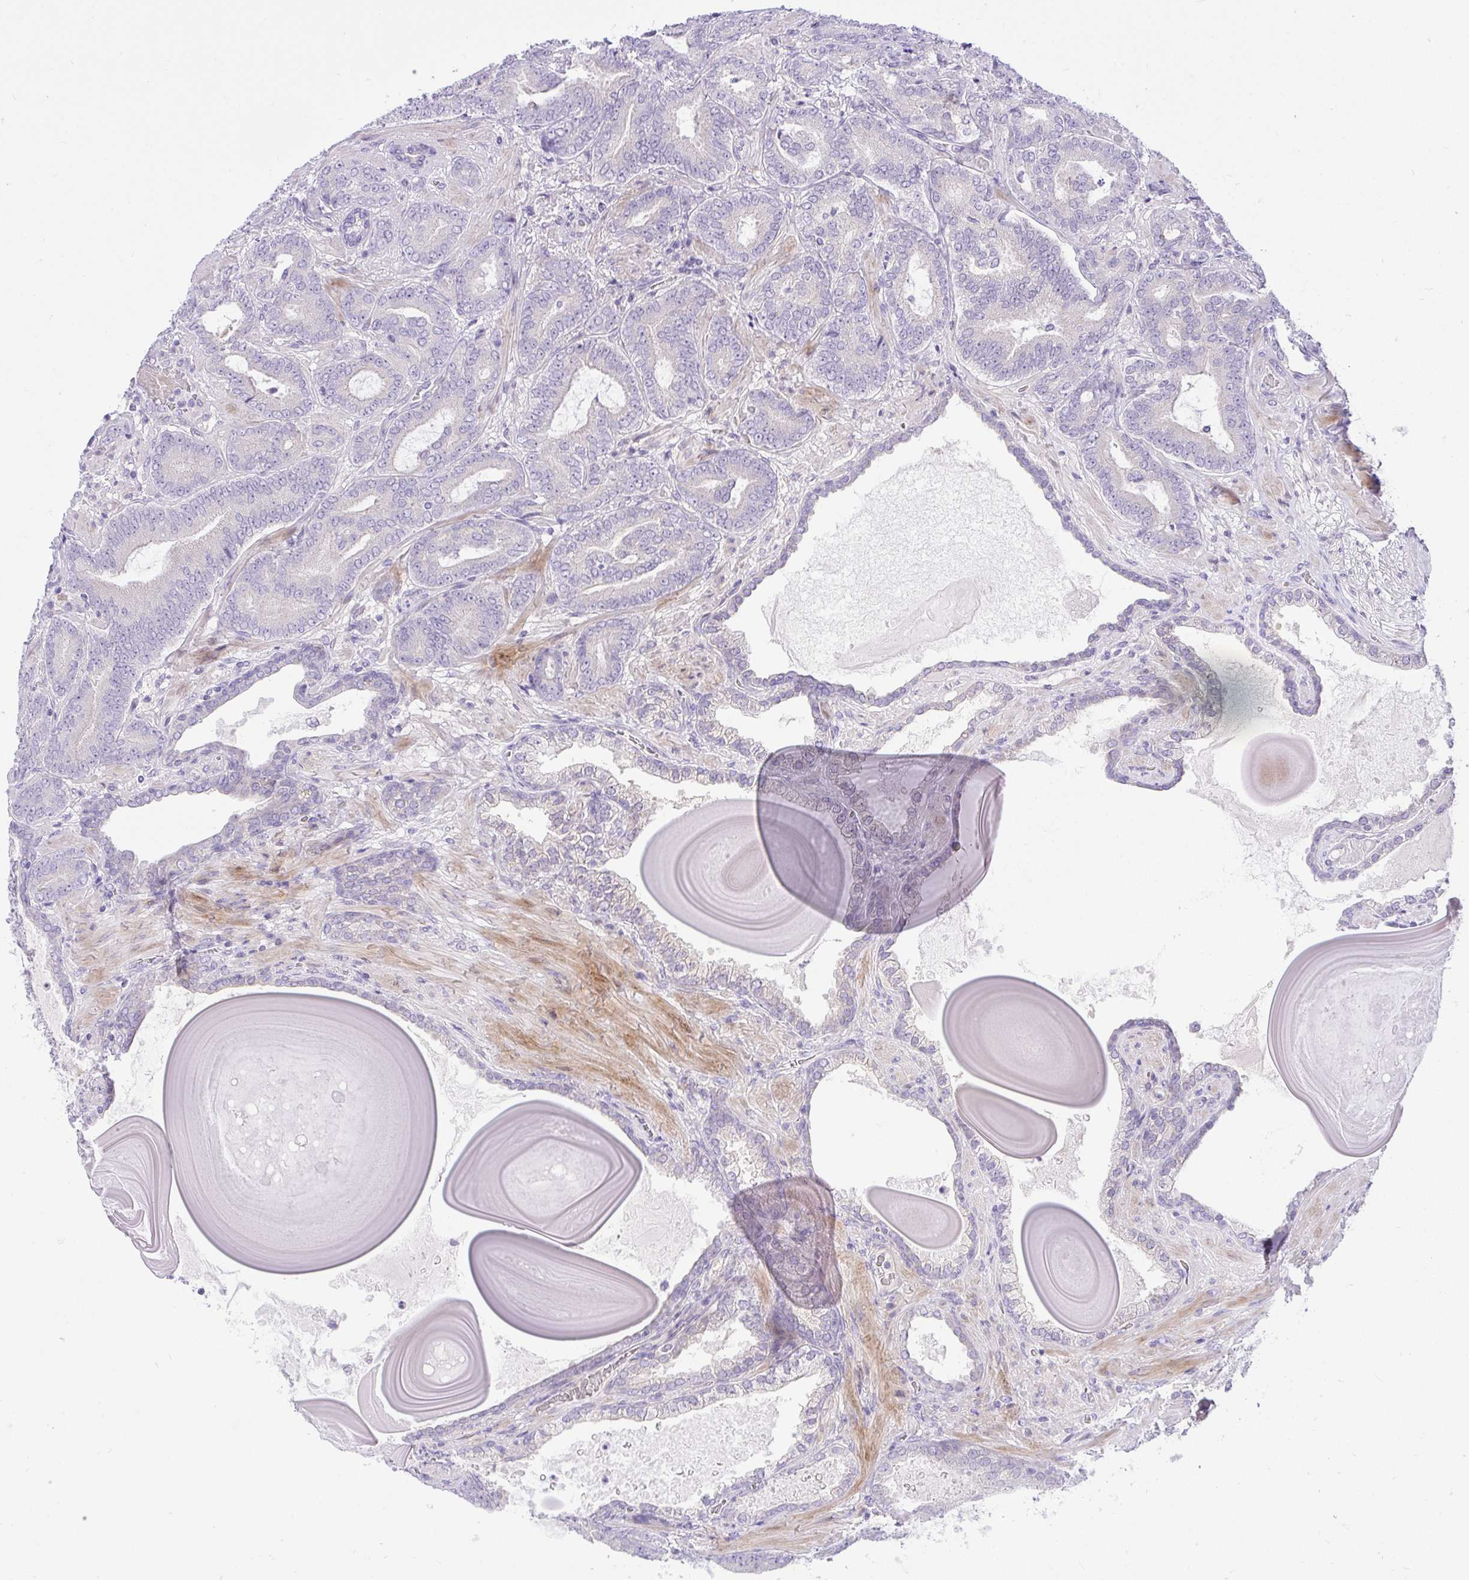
{"staining": {"intensity": "negative", "quantity": "none", "location": "none"}, "tissue": "prostate cancer", "cell_type": "Tumor cells", "image_type": "cancer", "snomed": [{"axis": "morphology", "description": "Adenocarcinoma, High grade"}, {"axis": "topography", "description": "Prostate"}], "caption": "Immunohistochemical staining of human prostate cancer exhibits no significant expression in tumor cells.", "gene": "ZNF101", "patient": {"sex": "male", "age": 62}}